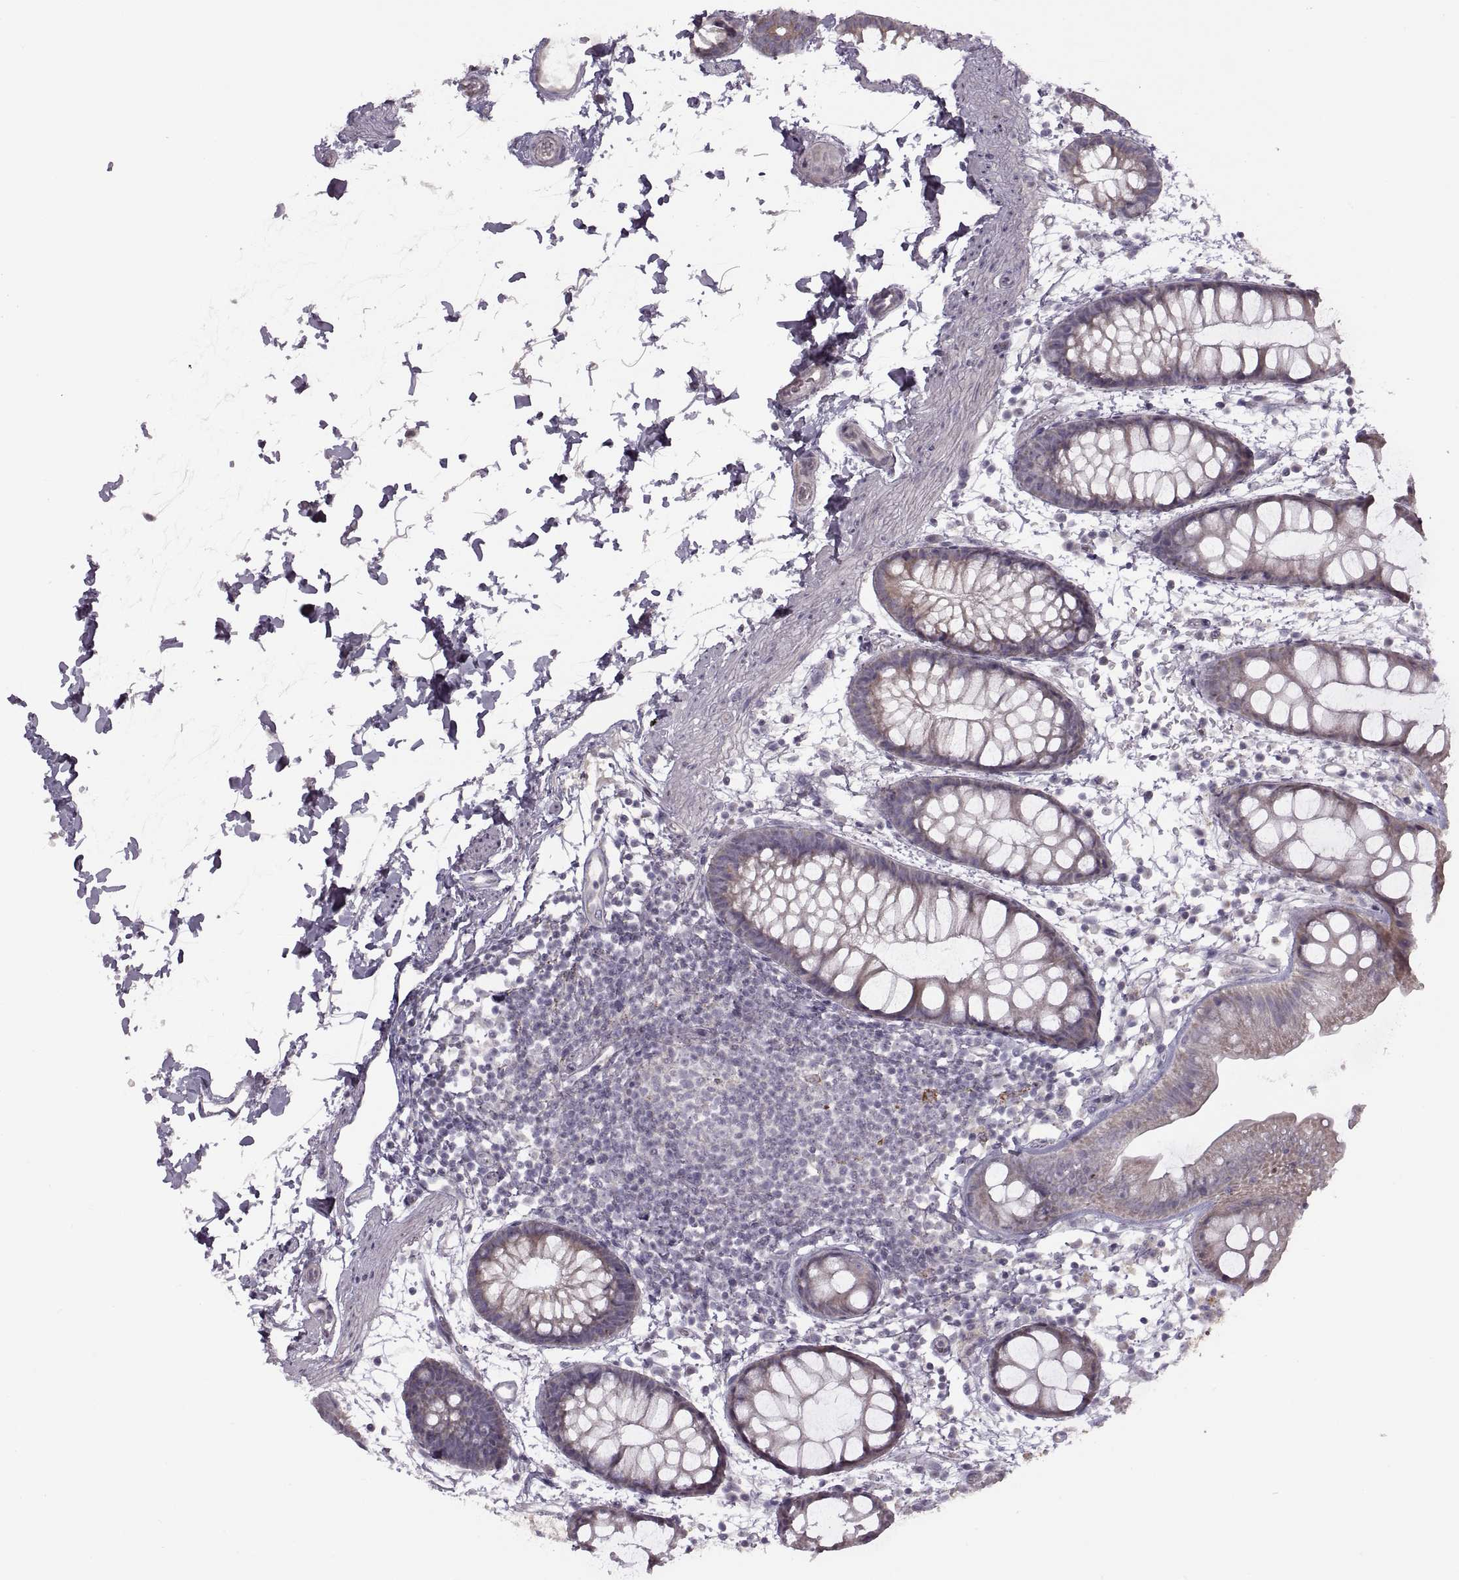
{"staining": {"intensity": "moderate", "quantity": ">75%", "location": "cytoplasmic/membranous"}, "tissue": "rectum", "cell_type": "Glandular cells", "image_type": "normal", "snomed": [{"axis": "morphology", "description": "Normal tissue, NOS"}, {"axis": "topography", "description": "Rectum"}], "caption": "Immunohistochemical staining of benign human rectum reveals medium levels of moderate cytoplasmic/membranous positivity in about >75% of glandular cells.", "gene": "PIERCE1", "patient": {"sex": "male", "age": 57}}